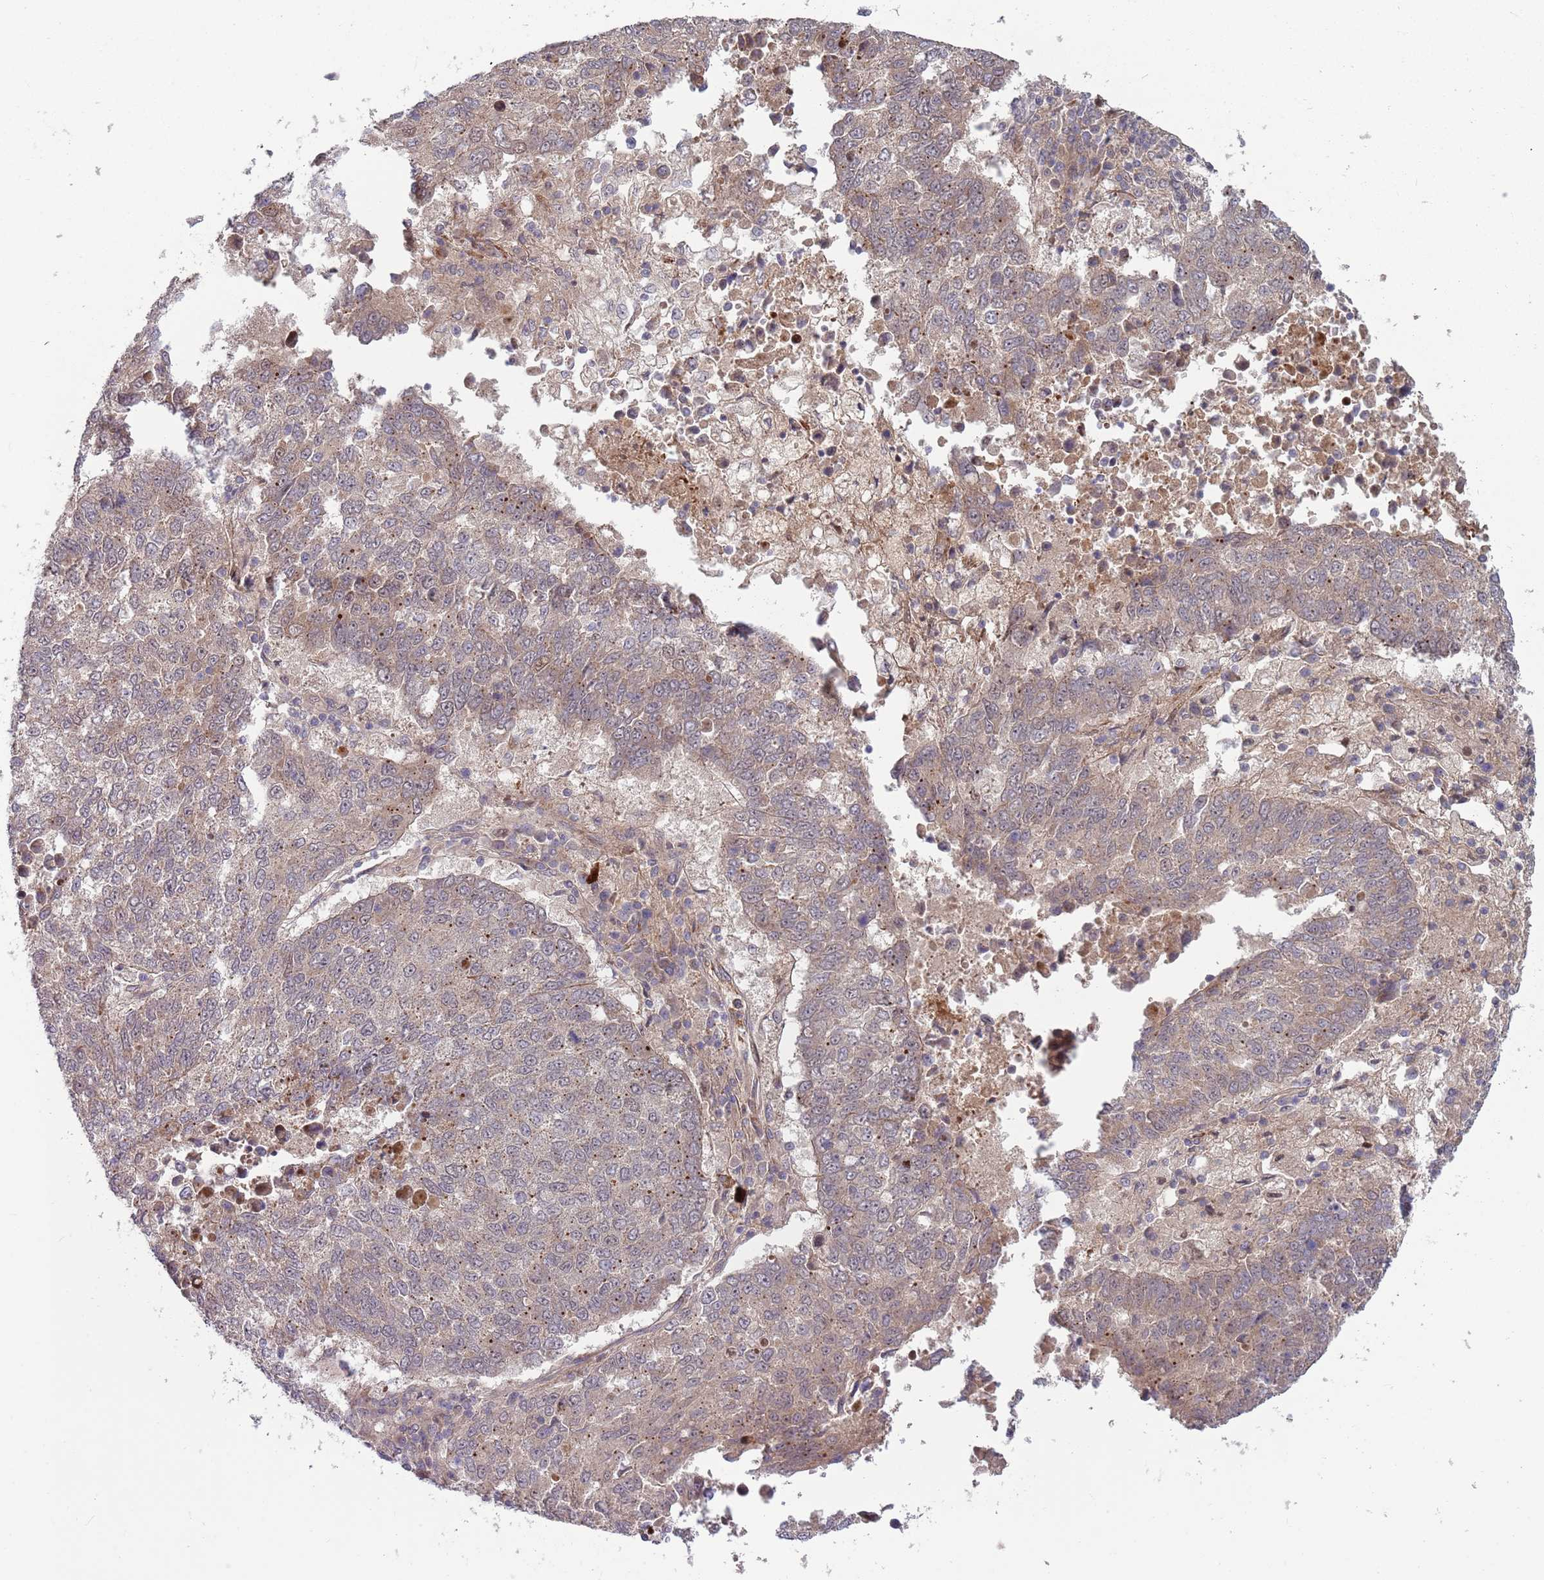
{"staining": {"intensity": "weak", "quantity": ">75%", "location": "cytoplasmic/membranous"}, "tissue": "lung cancer", "cell_type": "Tumor cells", "image_type": "cancer", "snomed": [{"axis": "morphology", "description": "Squamous cell carcinoma, NOS"}, {"axis": "topography", "description": "Lung"}], "caption": "Immunohistochemistry of human lung cancer (squamous cell carcinoma) demonstrates low levels of weak cytoplasmic/membranous expression in about >75% of tumor cells.", "gene": "NT5DC4", "patient": {"sex": "male", "age": 73}}